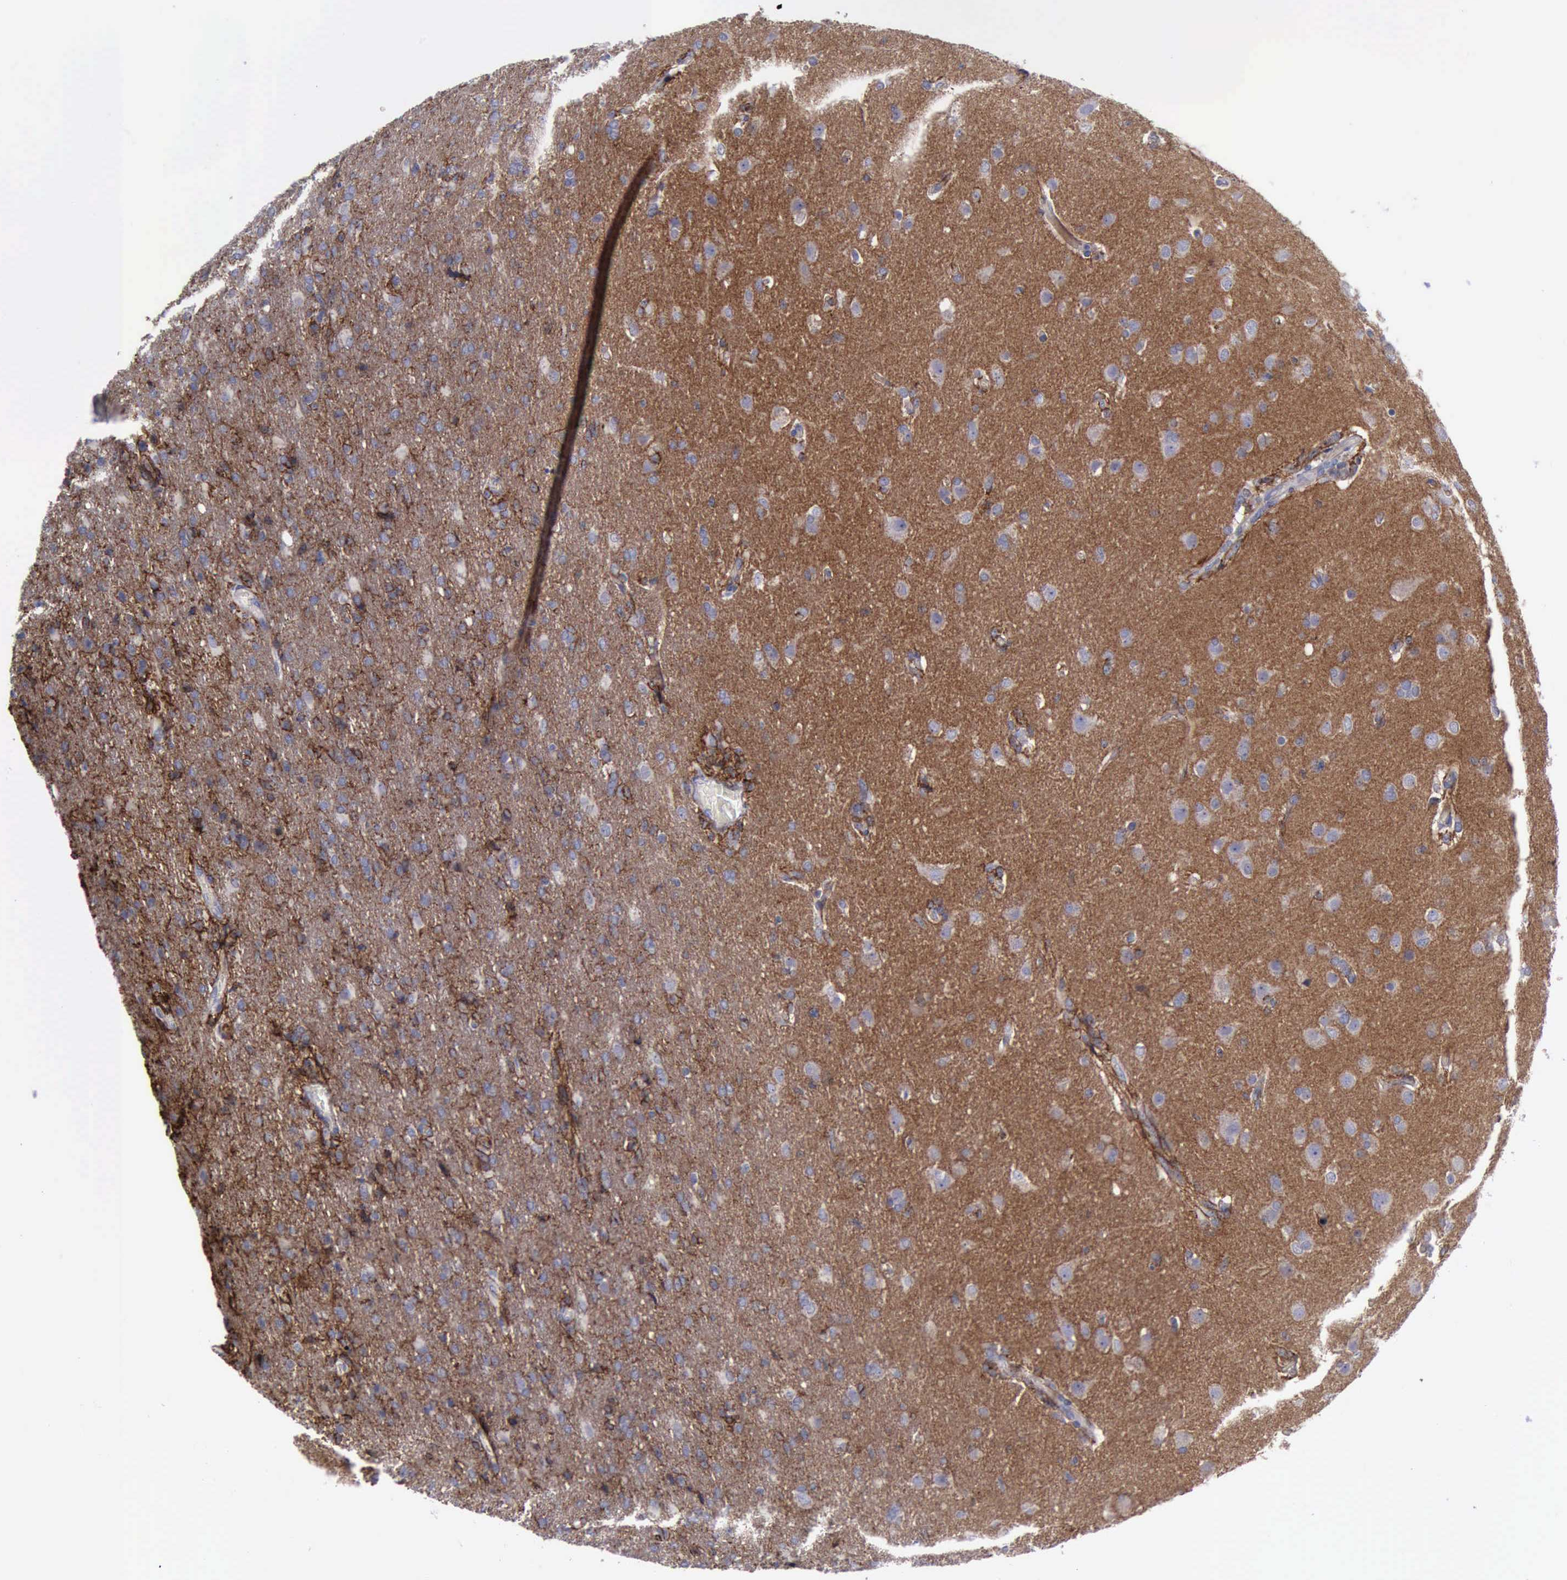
{"staining": {"intensity": "moderate", "quantity": ">75%", "location": "cytoplasmic/membranous"}, "tissue": "glioma", "cell_type": "Tumor cells", "image_type": "cancer", "snomed": [{"axis": "morphology", "description": "Glioma, malignant, High grade"}, {"axis": "topography", "description": "Brain"}], "caption": "Moderate cytoplasmic/membranous positivity is identified in approximately >75% of tumor cells in glioma. (DAB (3,3'-diaminobenzidine) IHC with brightfield microscopy, high magnification).", "gene": "CDH2", "patient": {"sex": "male", "age": 68}}